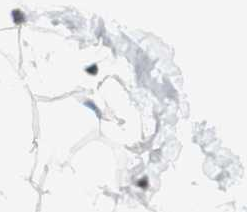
{"staining": {"intensity": "negative", "quantity": "none", "location": "none"}, "tissue": "adipose tissue", "cell_type": "Adipocytes", "image_type": "normal", "snomed": [{"axis": "morphology", "description": "Normal tissue, NOS"}, {"axis": "topography", "description": "Breast"}, {"axis": "topography", "description": "Adipose tissue"}], "caption": "Protein analysis of normal adipose tissue demonstrates no significant positivity in adipocytes. (Immunohistochemistry, brightfield microscopy, high magnification).", "gene": "TMPO", "patient": {"sex": "female", "age": 25}}